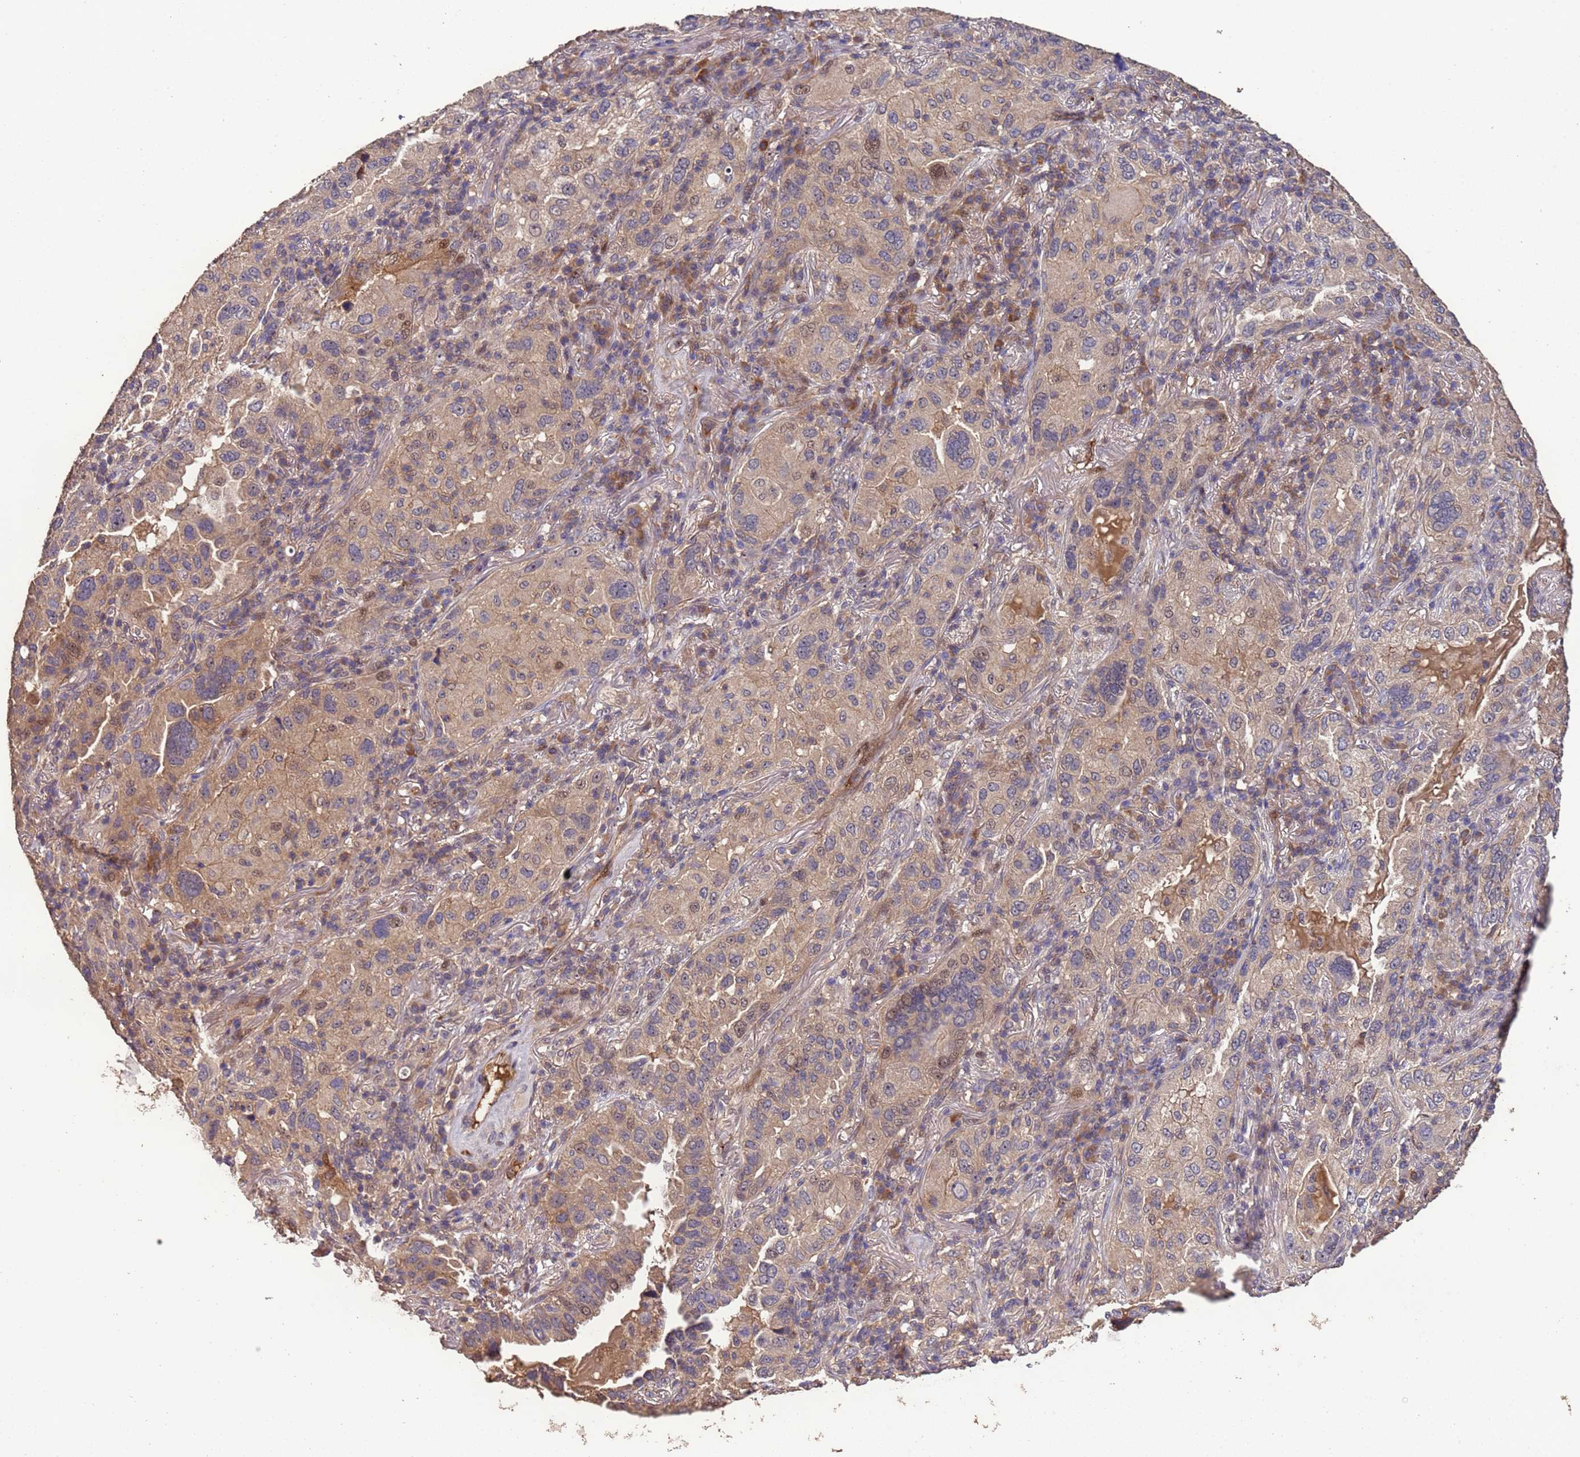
{"staining": {"intensity": "weak", "quantity": "25%-75%", "location": "cytoplasmic/membranous,nuclear"}, "tissue": "lung cancer", "cell_type": "Tumor cells", "image_type": "cancer", "snomed": [{"axis": "morphology", "description": "Adenocarcinoma, NOS"}, {"axis": "topography", "description": "Lung"}], "caption": "A high-resolution photomicrograph shows IHC staining of adenocarcinoma (lung), which shows weak cytoplasmic/membranous and nuclear positivity in approximately 25%-75% of tumor cells.", "gene": "CCDC184", "patient": {"sex": "female", "age": 69}}